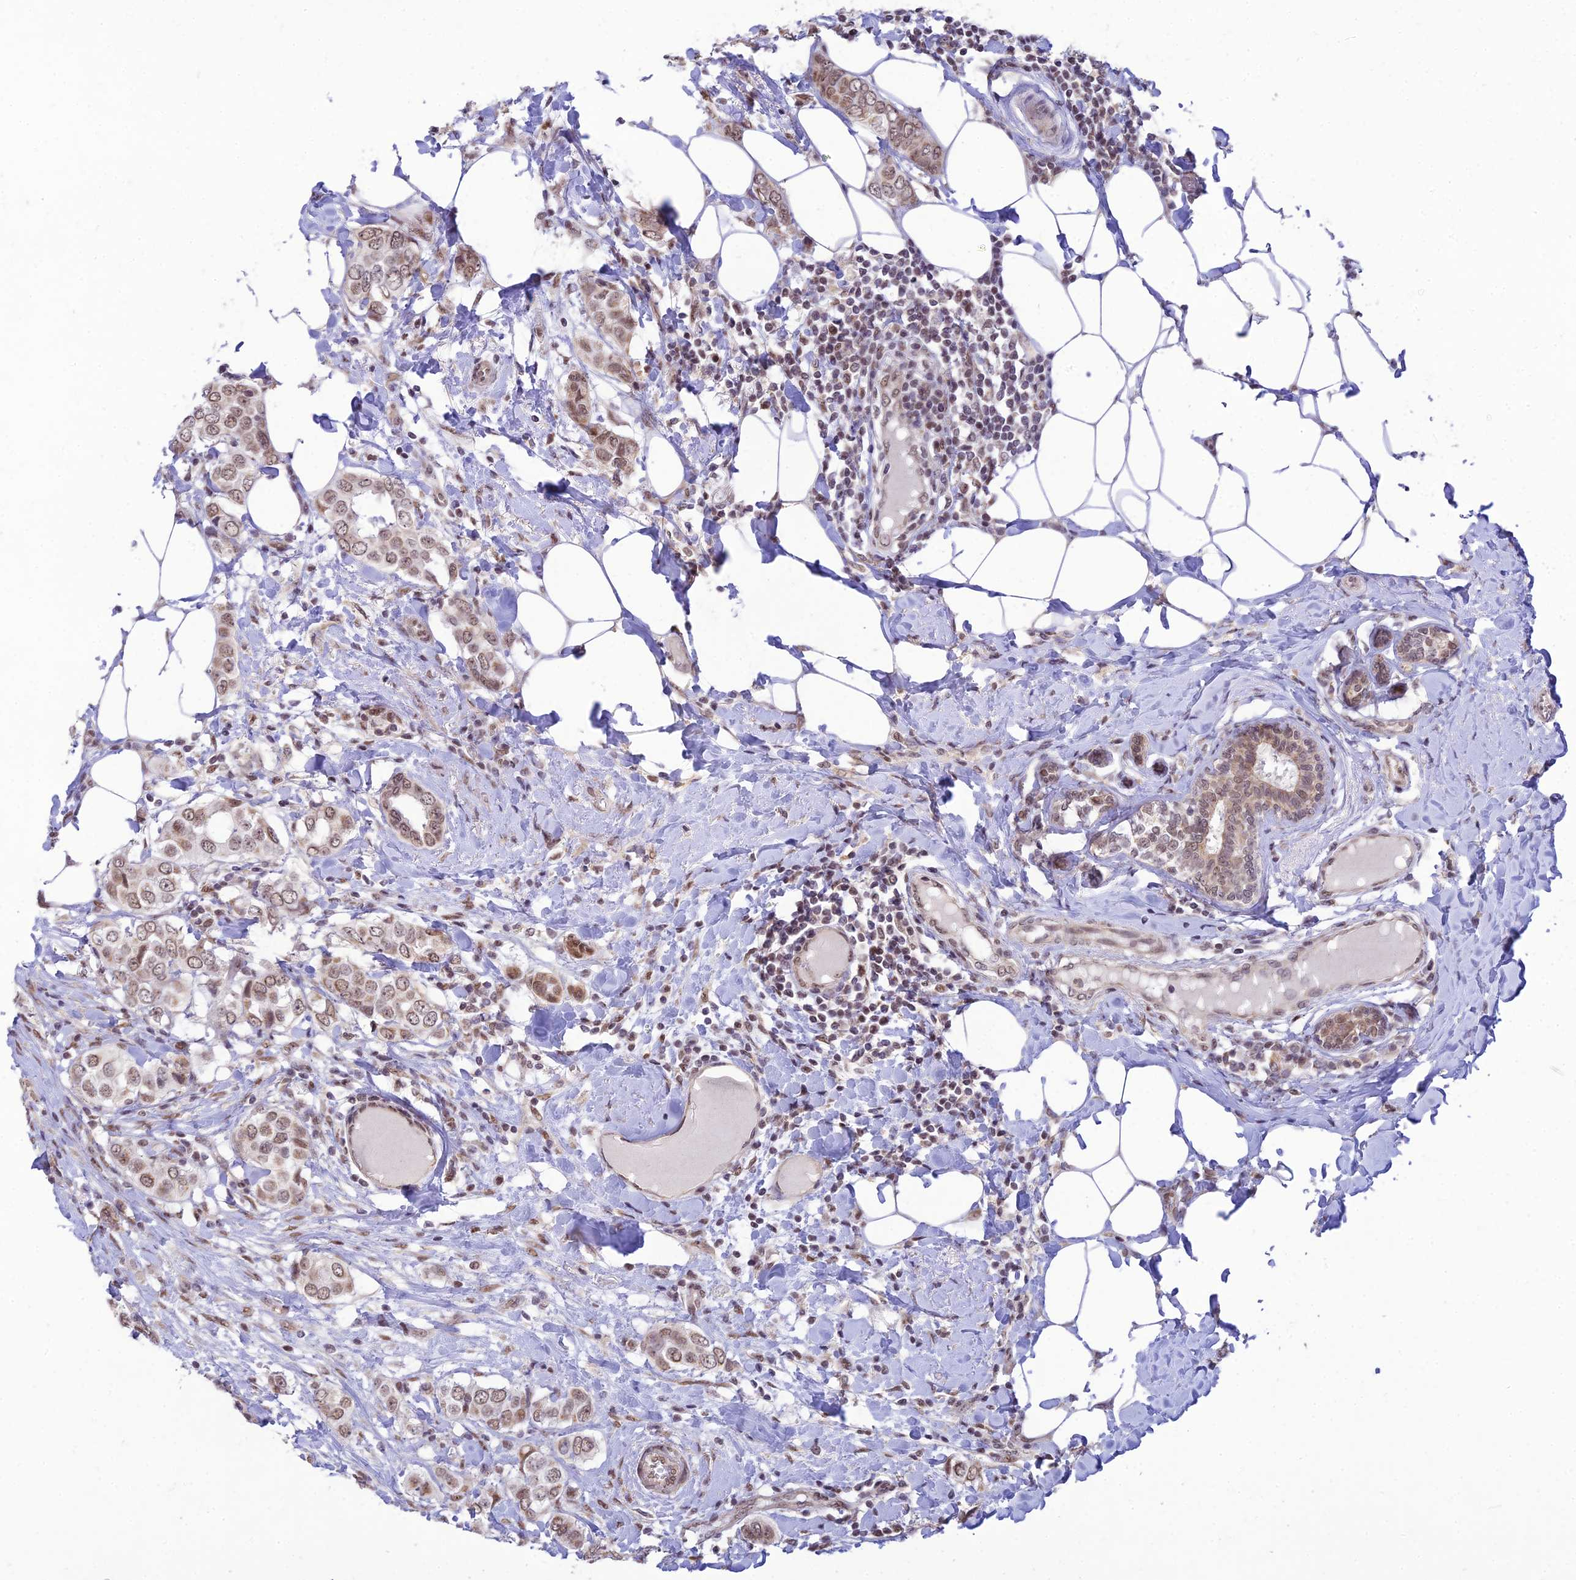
{"staining": {"intensity": "moderate", "quantity": ">75%", "location": "nuclear"}, "tissue": "breast cancer", "cell_type": "Tumor cells", "image_type": "cancer", "snomed": [{"axis": "morphology", "description": "Lobular carcinoma"}, {"axis": "topography", "description": "Breast"}], "caption": "Moderate nuclear protein expression is appreciated in approximately >75% of tumor cells in lobular carcinoma (breast). (DAB IHC, brown staining for protein, blue staining for nuclei).", "gene": "MICOS13", "patient": {"sex": "female", "age": 51}}